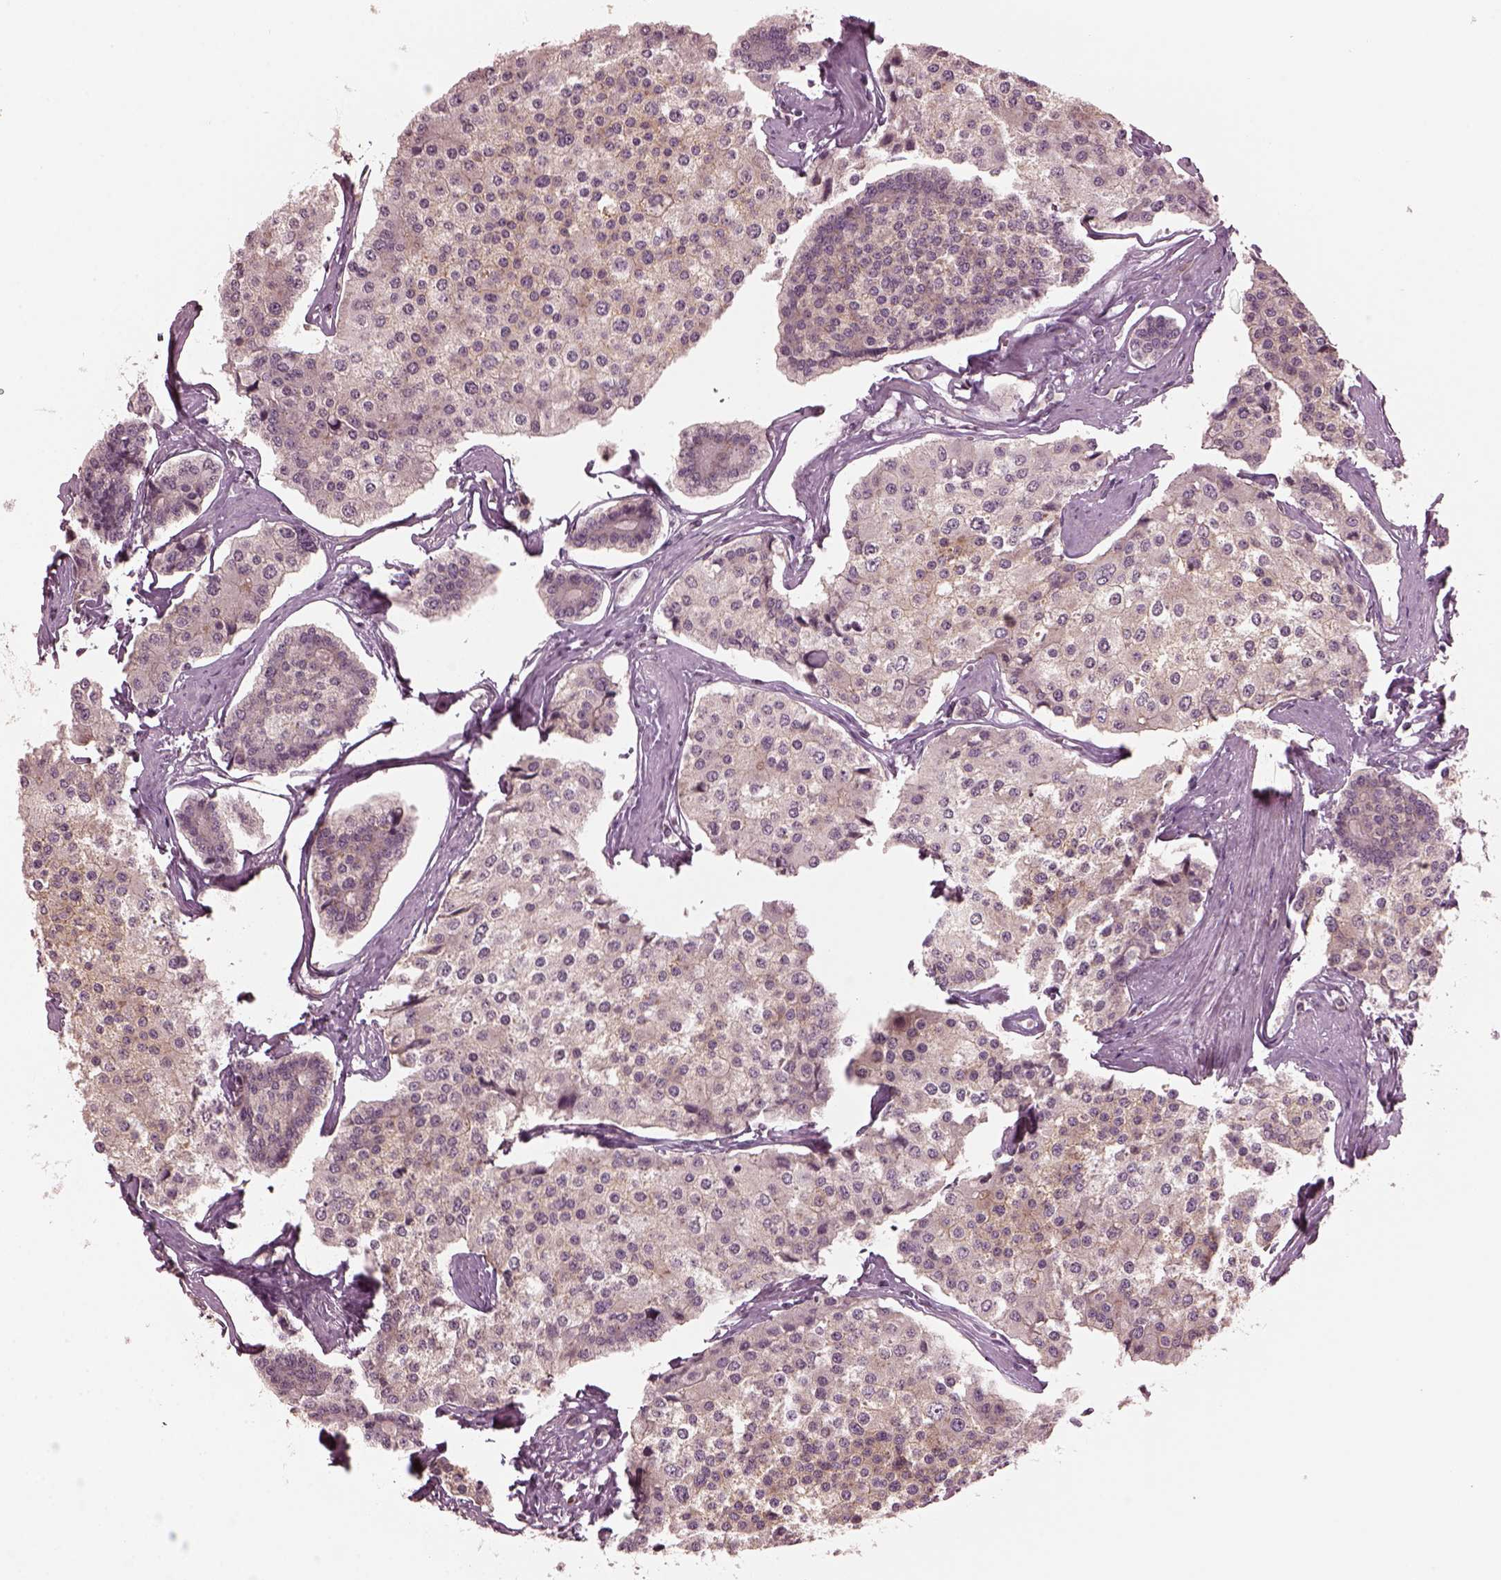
{"staining": {"intensity": "negative", "quantity": "none", "location": "none"}, "tissue": "carcinoid", "cell_type": "Tumor cells", "image_type": "cancer", "snomed": [{"axis": "morphology", "description": "Carcinoid, malignant, NOS"}, {"axis": "topography", "description": "Small intestine"}], "caption": "IHC of malignant carcinoid demonstrates no positivity in tumor cells. (DAB (3,3'-diaminobenzidine) immunohistochemistry with hematoxylin counter stain).", "gene": "RGS7", "patient": {"sex": "female", "age": 65}}